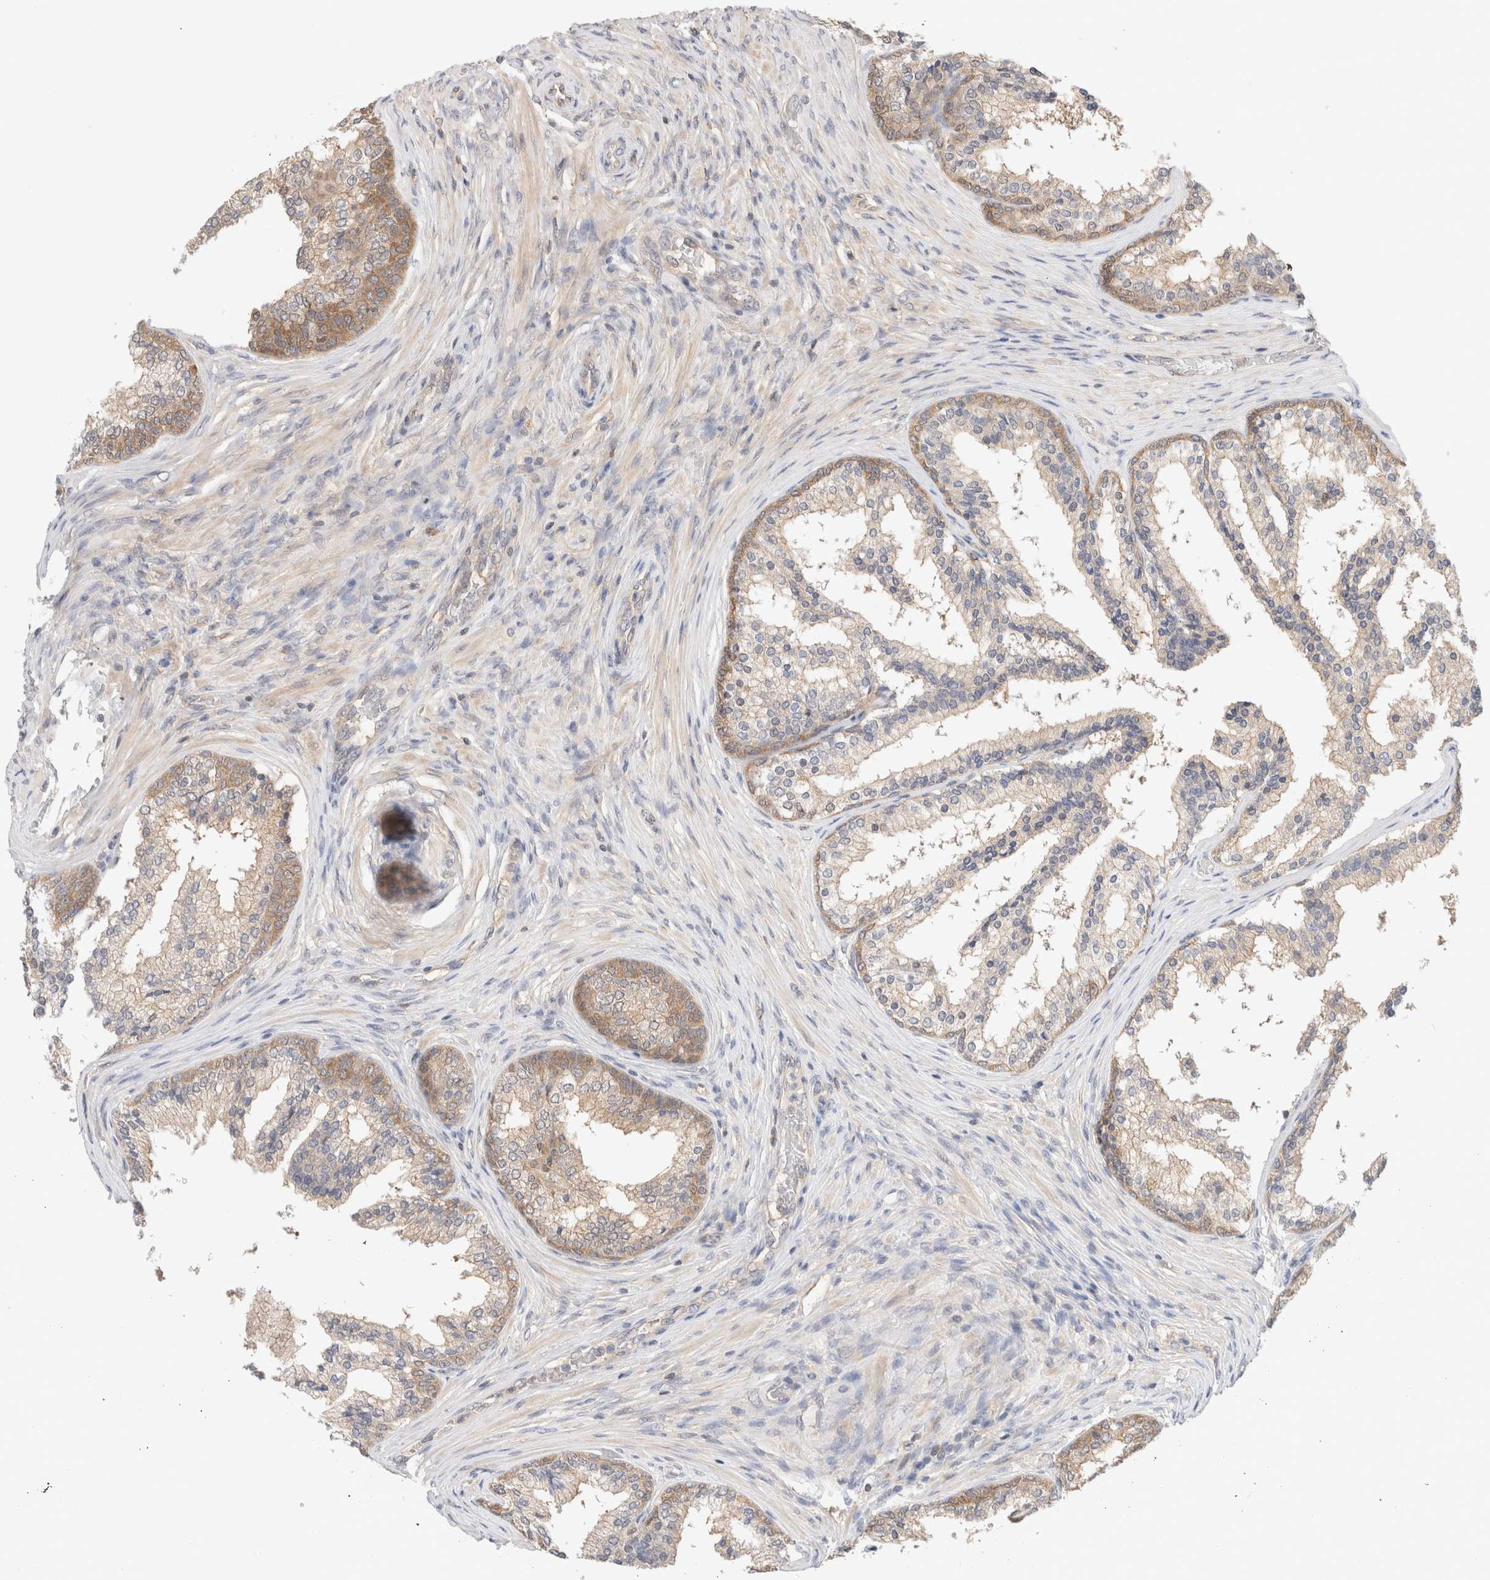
{"staining": {"intensity": "moderate", "quantity": ">75%", "location": "cytoplasmic/membranous"}, "tissue": "prostate cancer", "cell_type": "Tumor cells", "image_type": "cancer", "snomed": [{"axis": "morphology", "description": "Adenocarcinoma, High grade"}, {"axis": "topography", "description": "Prostate"}], "caption": "Immunohistochemistry staining of adenocarcinoma (high-grade) (prostate), which demonstrates medium levels of moderate cytoplasmic/membranous expression in approximately >75% of tumor cells indicating moderate cytoplasmic/membranous protein staining. The staining was performed using DAB (3,3'-diaminobenzidine) (brown) for protein detection and nuclei were counterstained in hematoxylin (blue).", "gene": "C17orf97", "patient": {"sex": "male", "age": 56}}